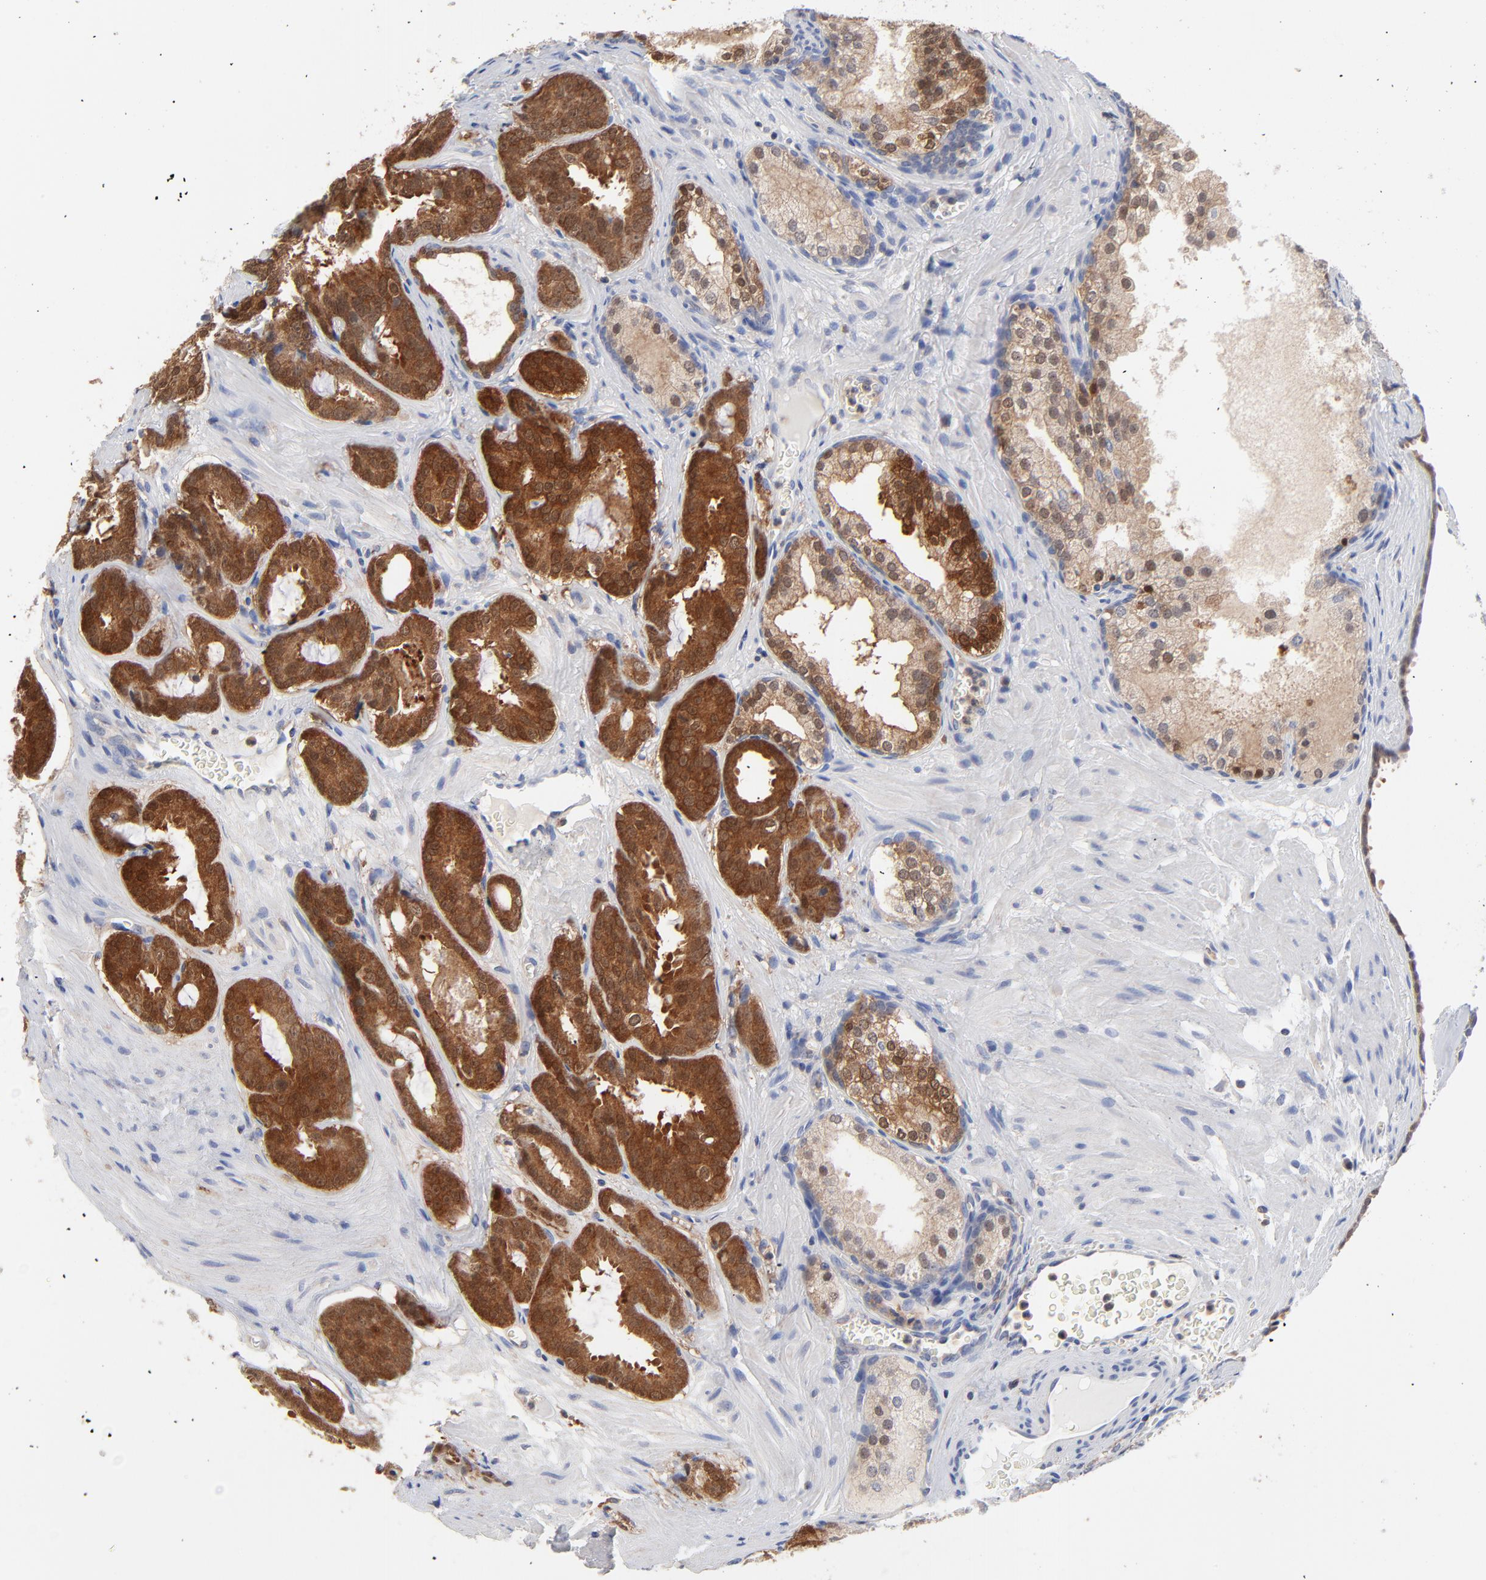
{"staining": {"intensity": "strong", "quantity": ">75%", "location": "cytoplasmic/membranous"}, "tissue": "prostate cancer", "cell_type": "Tumor cells", "image_type": "cancer", "snomed": [{"axis": "morphology", "description": "Adenocarcinoma, Medium grade"}, {"axis": "topography", "description": "Prostate"}], "caption": "Protein analysis of prostate cancer tissue demonstrates strong cytoplasmic/membranous staining in about >75% of tumor cells. (Stains: DAB in brown, nuclei in blue, Microscopy: brightfield microscopy at high magnification).", "gene": "CAB39L", "patient": {"sex": "male", "age": 64}}